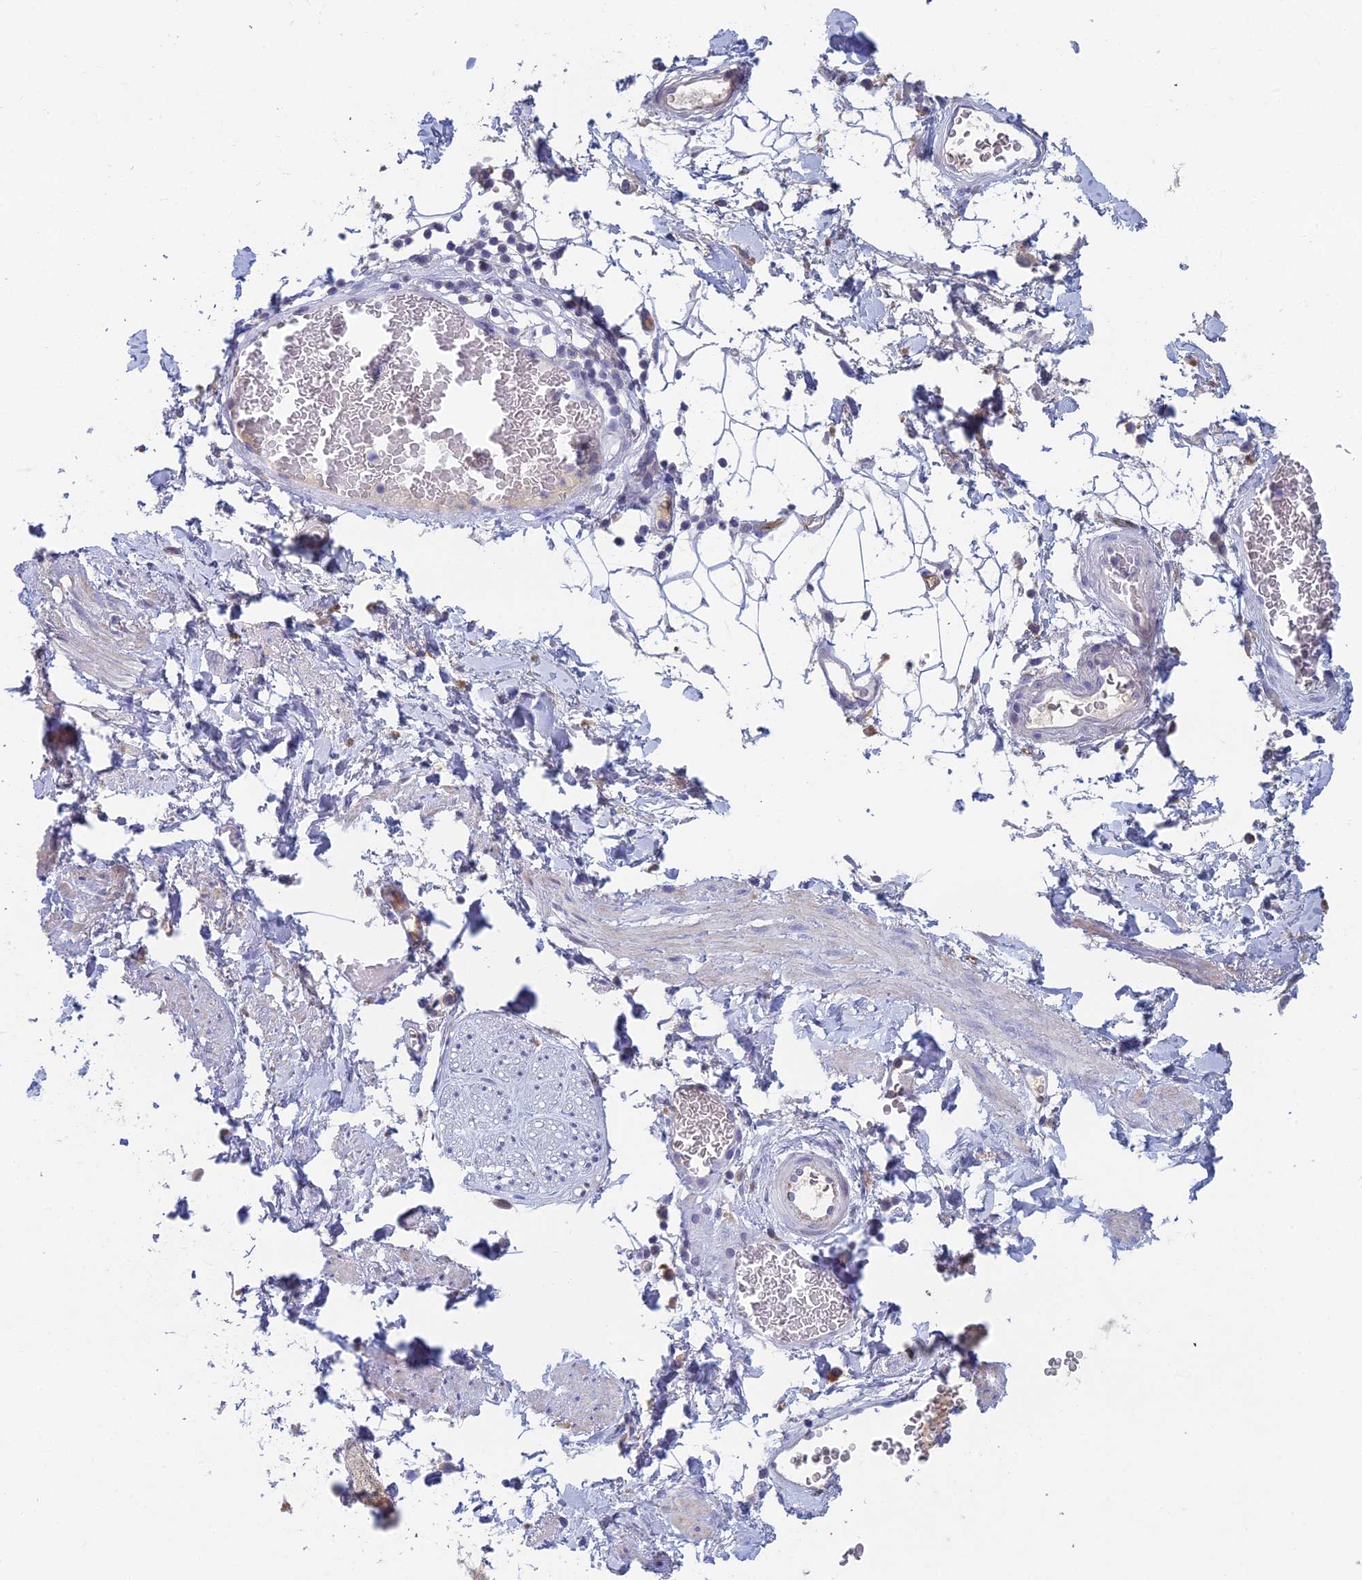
{"staining": {"intensity": "negative", "quantity": "none", "location": "none"}, "tissue": "adipose tissue", "cell_type": "Adipocytes", "image_type": "normal", "snomed": [{"axis": "morphology", "description": "Normal tissue, NOS"}, {"axis": "morphology", "description": "Adenocarcinoma, NOS"}, {"axis": "topography", "description": "Rectum"}, {"axis": "topography", "description": "Vagina"}, {"axis": "topography", "description": "Peripheral nerve tissue"}], "caption": "An immunohistochemistry (IHC) micrograph of benign adipose tissue is shown. There is no staining in adipocytes of adipose tissue.", "gene": "FERD3L", "patient": {"sex": "female", "age": 71}}